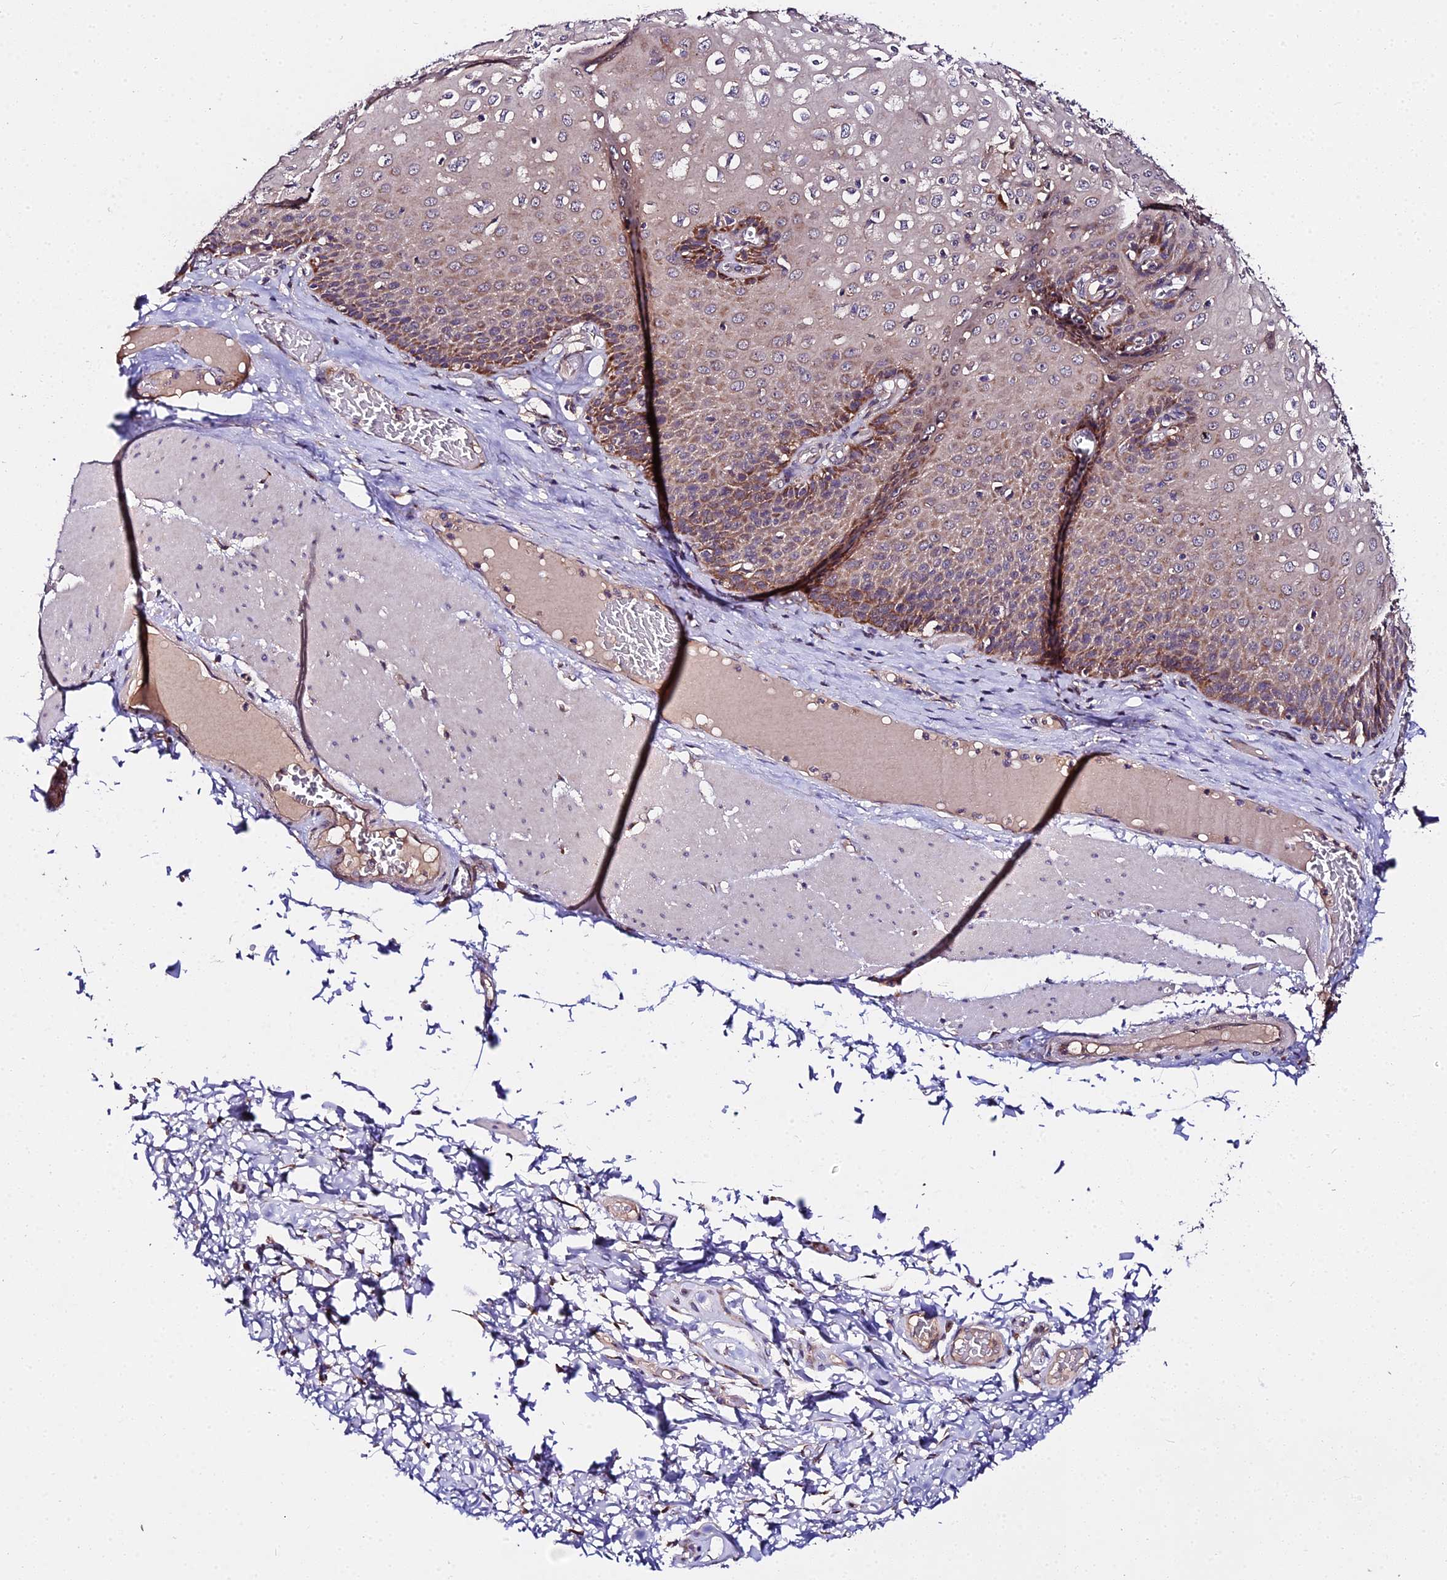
{"staining": {"intensity": "moderate", "quantity": ">75%", "location": "cytoplasmic/membranous"}, "tissue": "esophagus", "cell_type": "Squamous epithelial cells", "image_type": "normal", "snomed": [{"axis": "morphology", "description": "Normal tissue, NOS"}, {"axis": "topography", "description": "Esophagus"}], "caption": "A photomicrograph showing moderate cytoplasmic/membranous positivity in approximately >75% of squamous epithelial cells in normal esophagus, as visualized by brown immunohistochemical staining.", "gene": "ZBED8", "patient": {"sex": "male", "age": 60}}